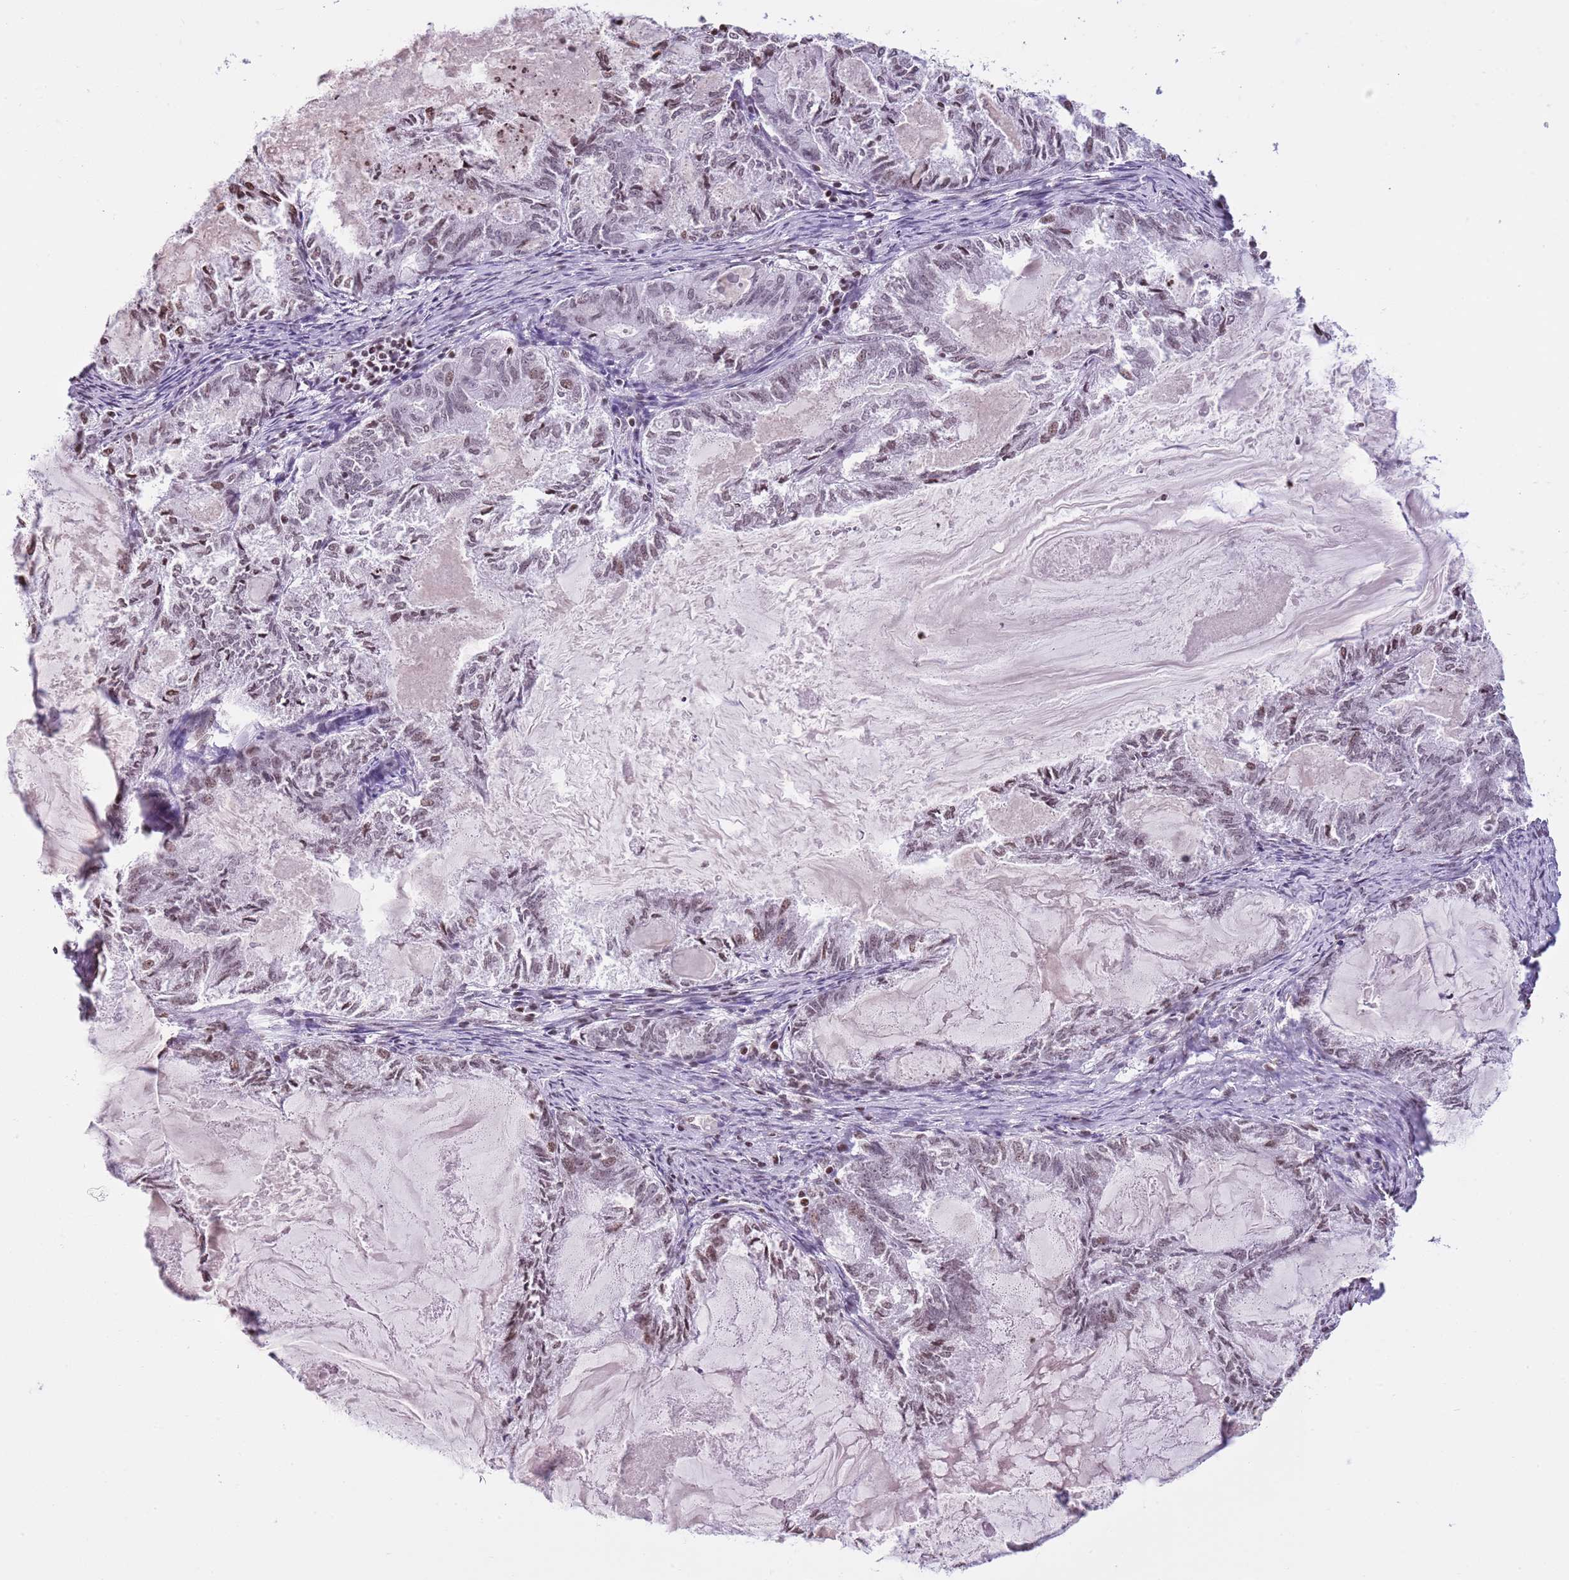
{"staining": {"intensity": "moderate", "quantity": "25%-75%", "location": "nuclear"}, "tissue": "endometrial cancer", "cell_type": "Tumor cells", "image_type": "cancer", "snomed": [{"axis": "morphology", "description": "Adenocarcinoma, NOS"}, {"axis": "topography", "description": "Endometrium"}], "caption": "Immunohistochemical staining of human endometrial cancer (adenocarcinoma) demonstrates moderate nuclear protein positivity in about 25%-75% of tumor cells. The protein of interest is stained brown, and the nuclei are stained in blue (DAB IHC with brightfield microscopy, high magnification).", "gene": "KPNA3", "patient": {"sex": "female", "age": 86}}